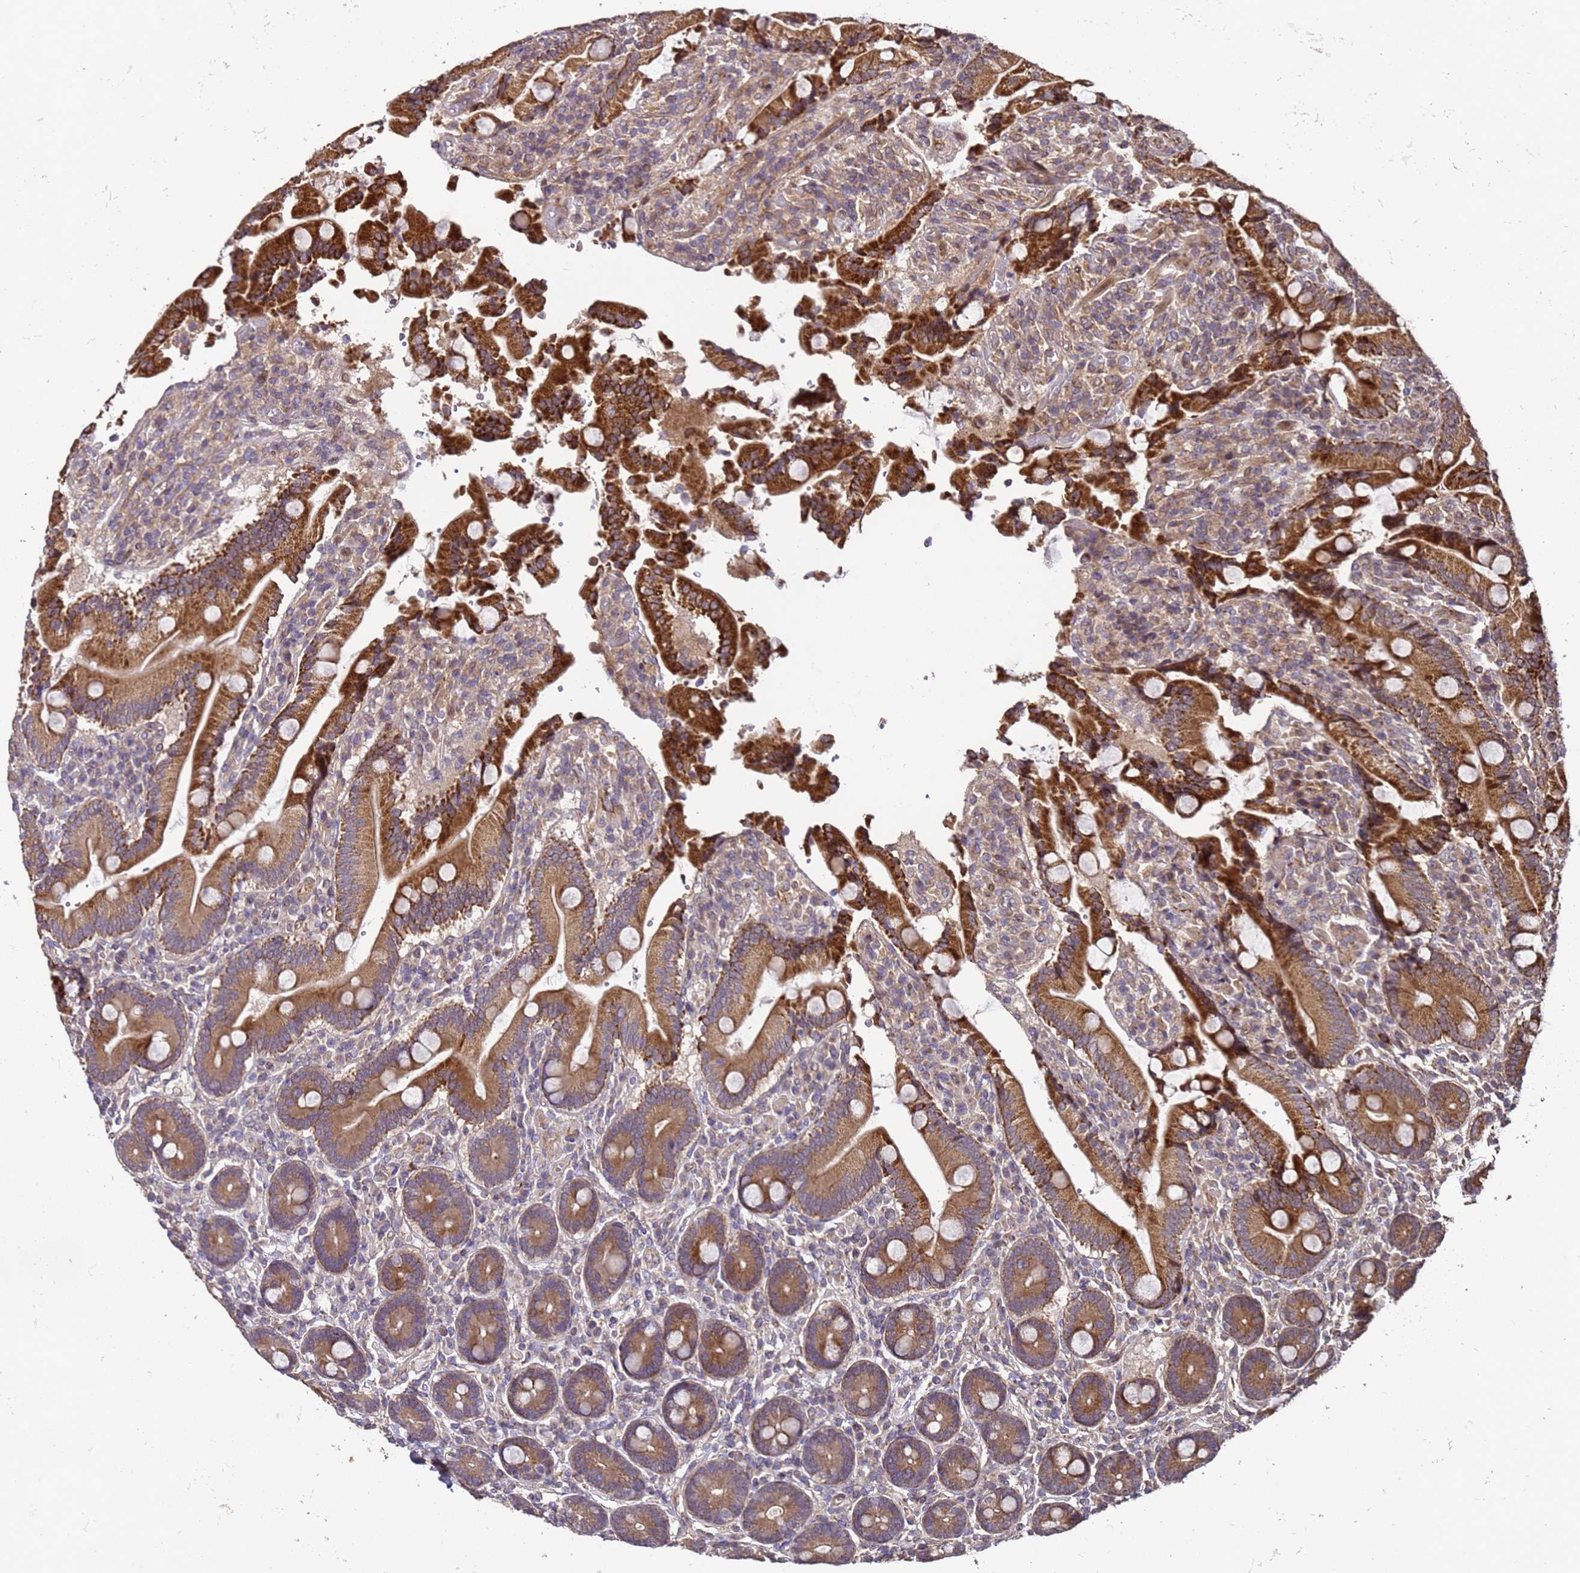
{"staining": {"intensity": "strong", "quantity": ">75%", "location": "cytoplasmic/membranous"}, "tissue": "duodenum", "cell_type": "Glandular cells", "image_type": "normal", "snomed": [{"axis": "morphology", "description": "Normal tissue, NOS"}, {"axis": "topography", "description": "Duodenum"}], "caption": "Protein staining by IHC shows strong cytoplasmic/membranous expression in approximately >75% of glandular cells in unremarkable duodenum.", "gene": "PRODH", "patient": {"sex": "female", "age": 62}}